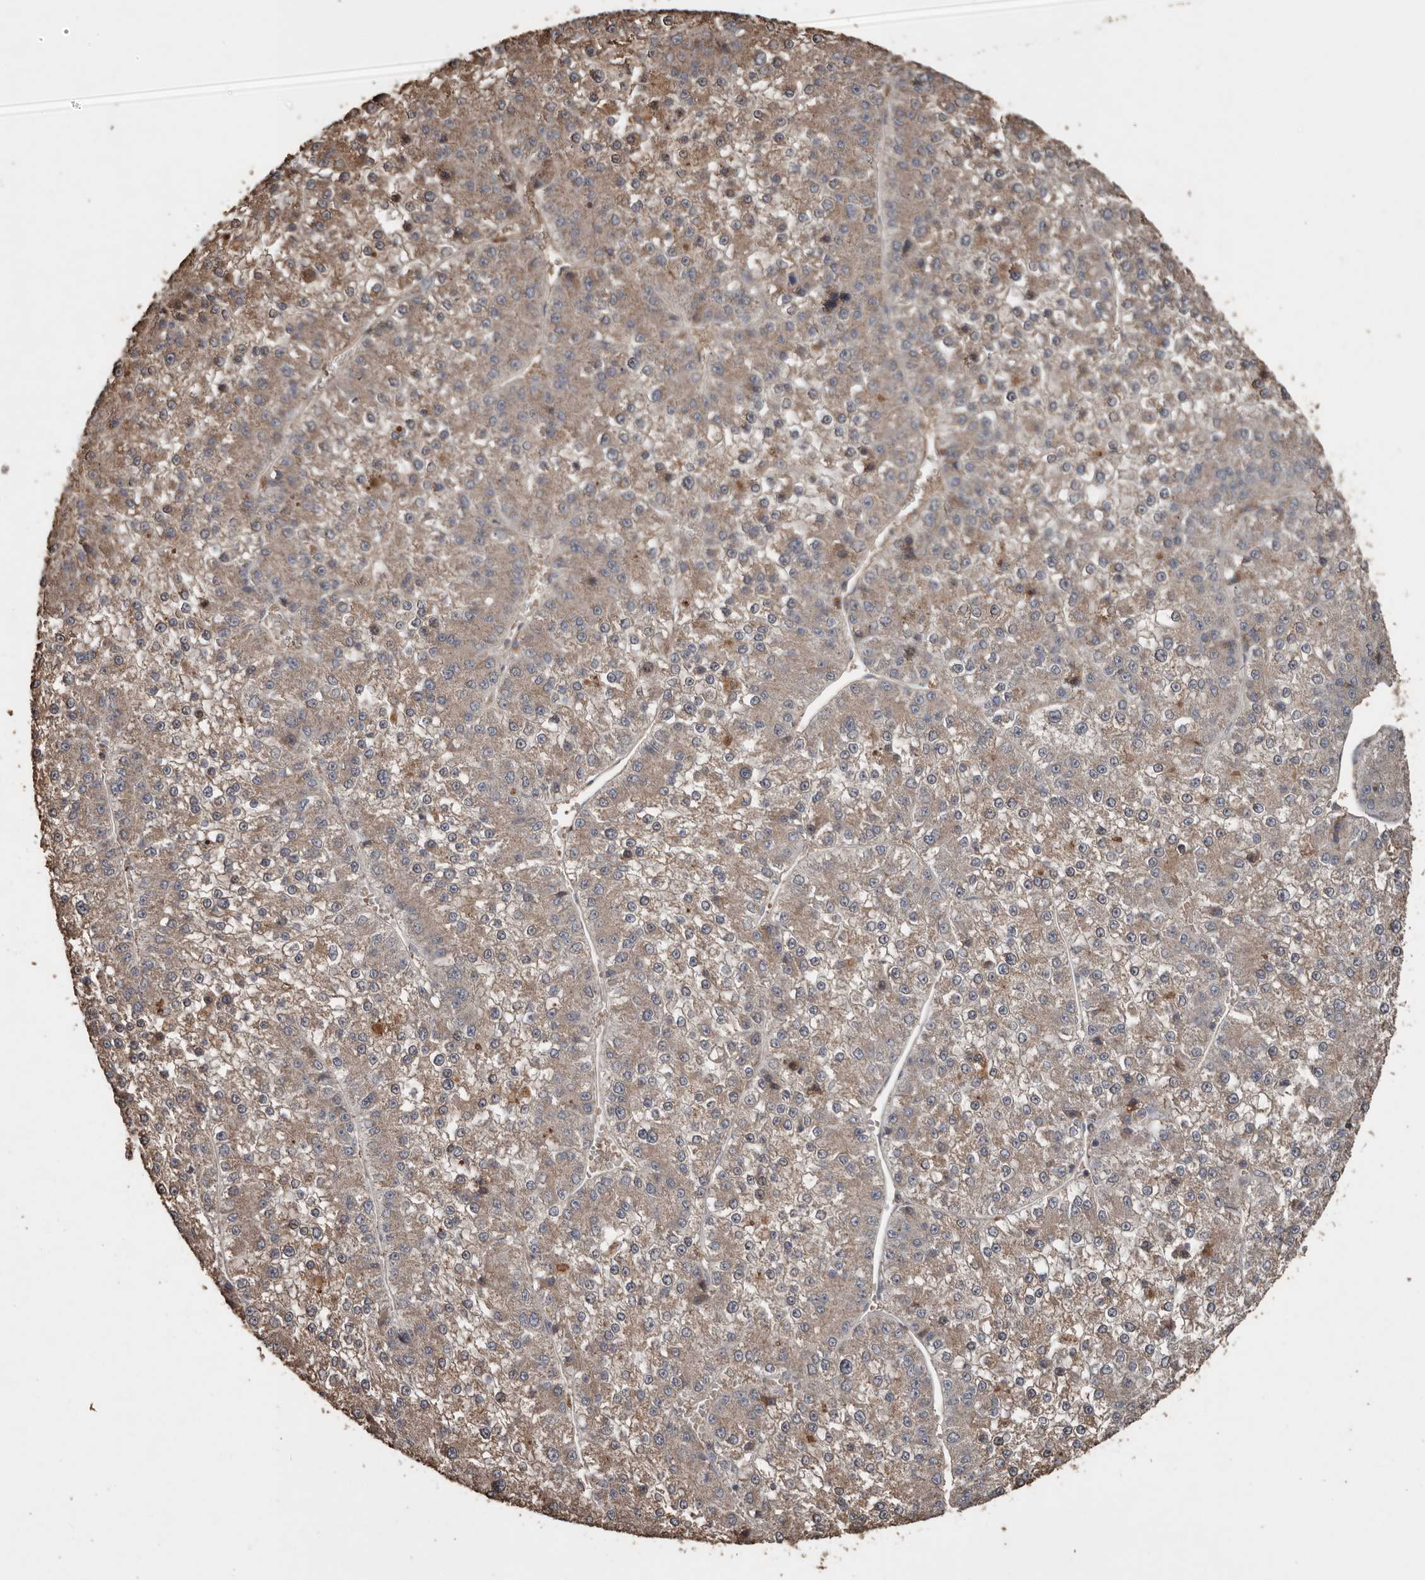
{"staining": {"intensity": "weak", "quantity": ">75%", "location": "cytoplasmic/membranous"}, "tissue": "liver cancer", "cell_type": "Tumor cells", "image_type": "cancer", "snomed": [{"axis": "morphology", "description": "Carcinoma, Hepatocellular, NOS"}, {"axis": "topography", "description": "Liver"}], "caption": "Weak cytoplasmic/membranous positivity for a protein is present in about >75% of tumor cells of liver cancer (hepatocellular carcinoma) using IHC.", "gene": "RANBP17", "patient": {"sex": "female", "age": 73}}